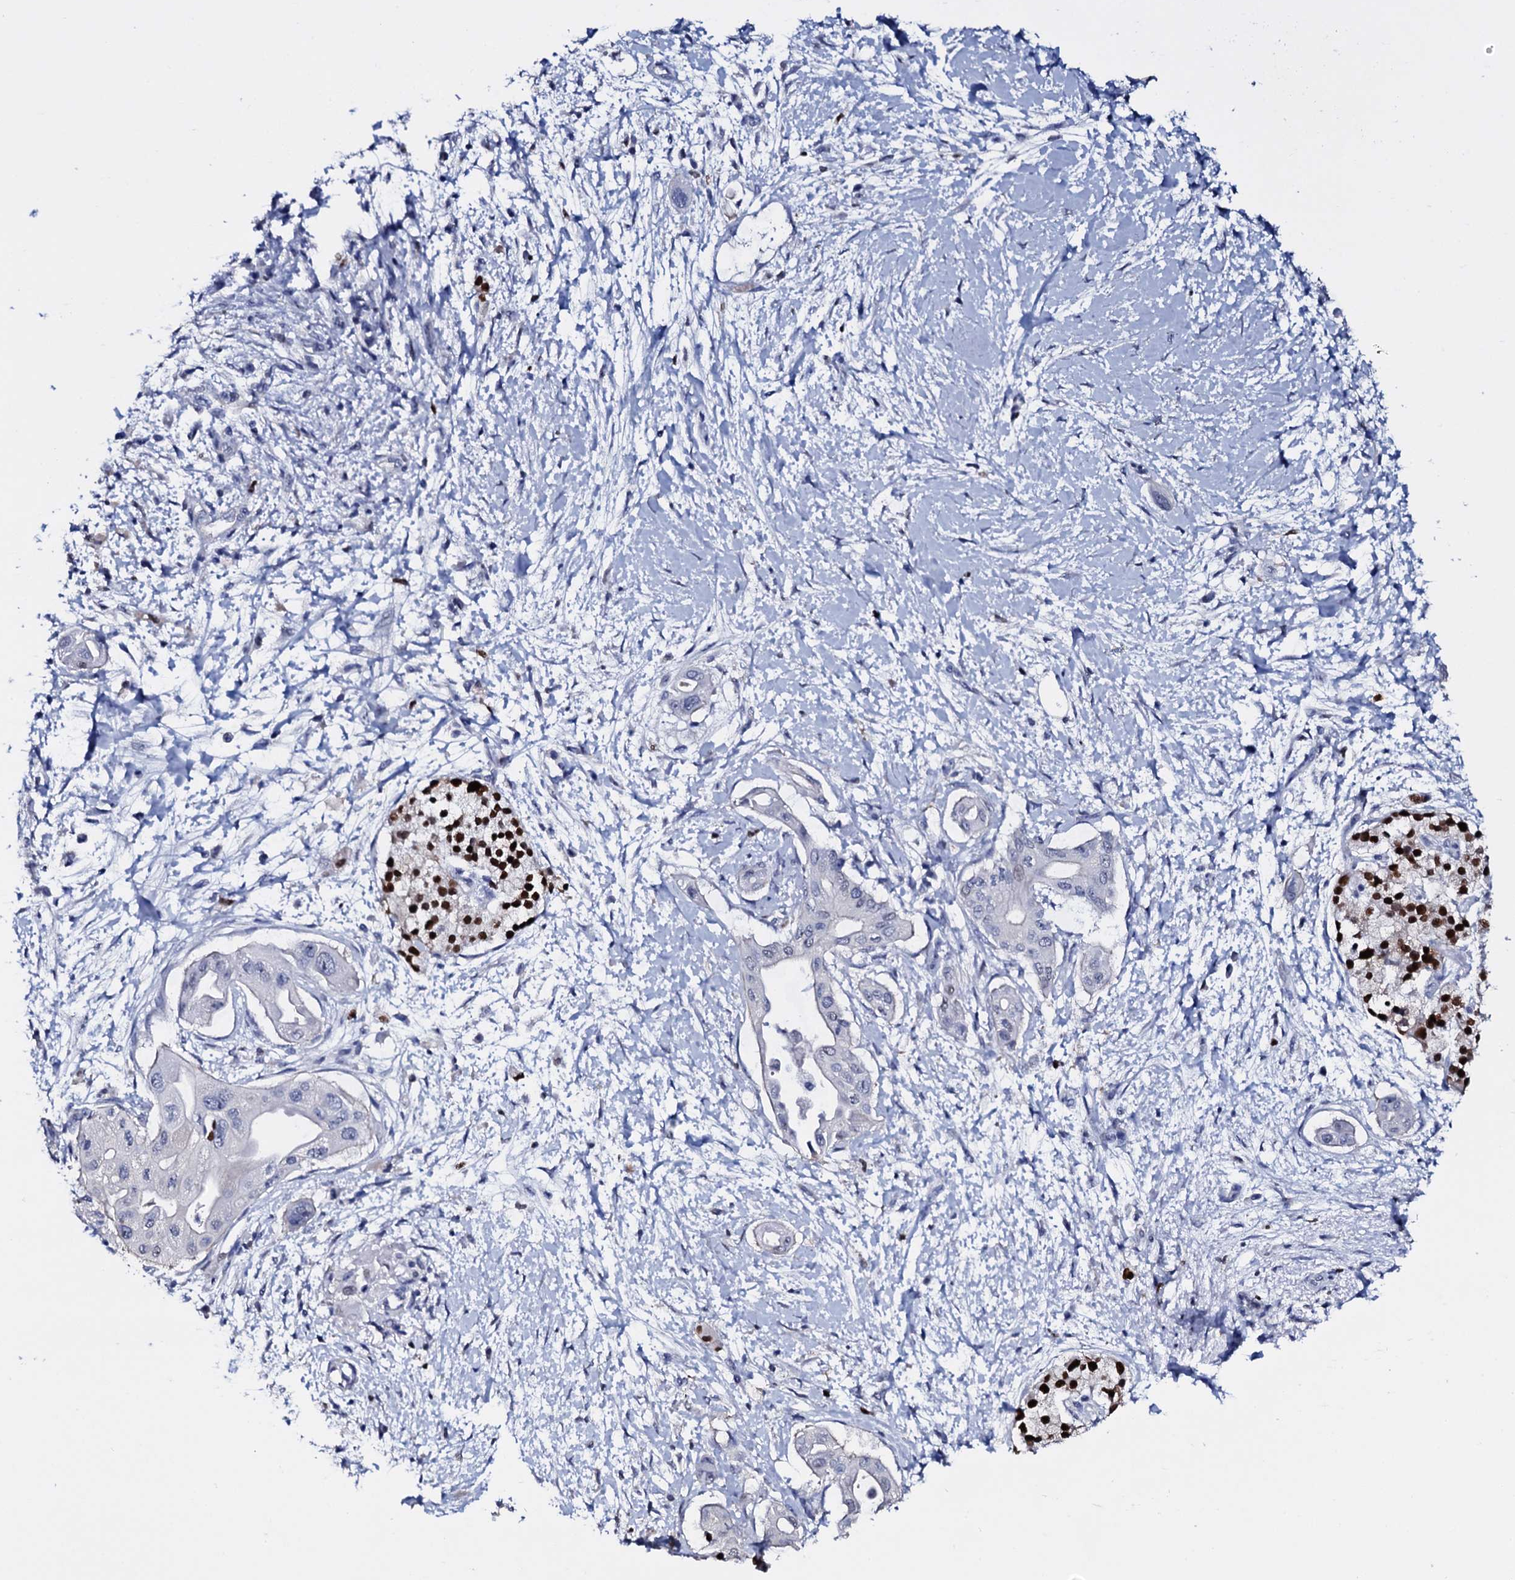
{"staining": {"intensity": "negative", "quantity": "none", "location": "none"}, "tissue": "pancreatic cancer", "cell_type": "Tumor cells", "image_type": "cancer", "snomed": [{"axis": "morphology", "description": "Adenocarcinoma, NOS"}, {"axis": "topography", "description": "Pancreas"}], "caption": "An image of human adenocarcinoma (pancreatic) is negative for staining in tumor cells. (DAB (3,3'-diaminobenzidine) immunohistochemistry (IHC) with hematoxylin counter stain).", "gene": "NPM2", "patient": {"sex": "male", "age": 68}}